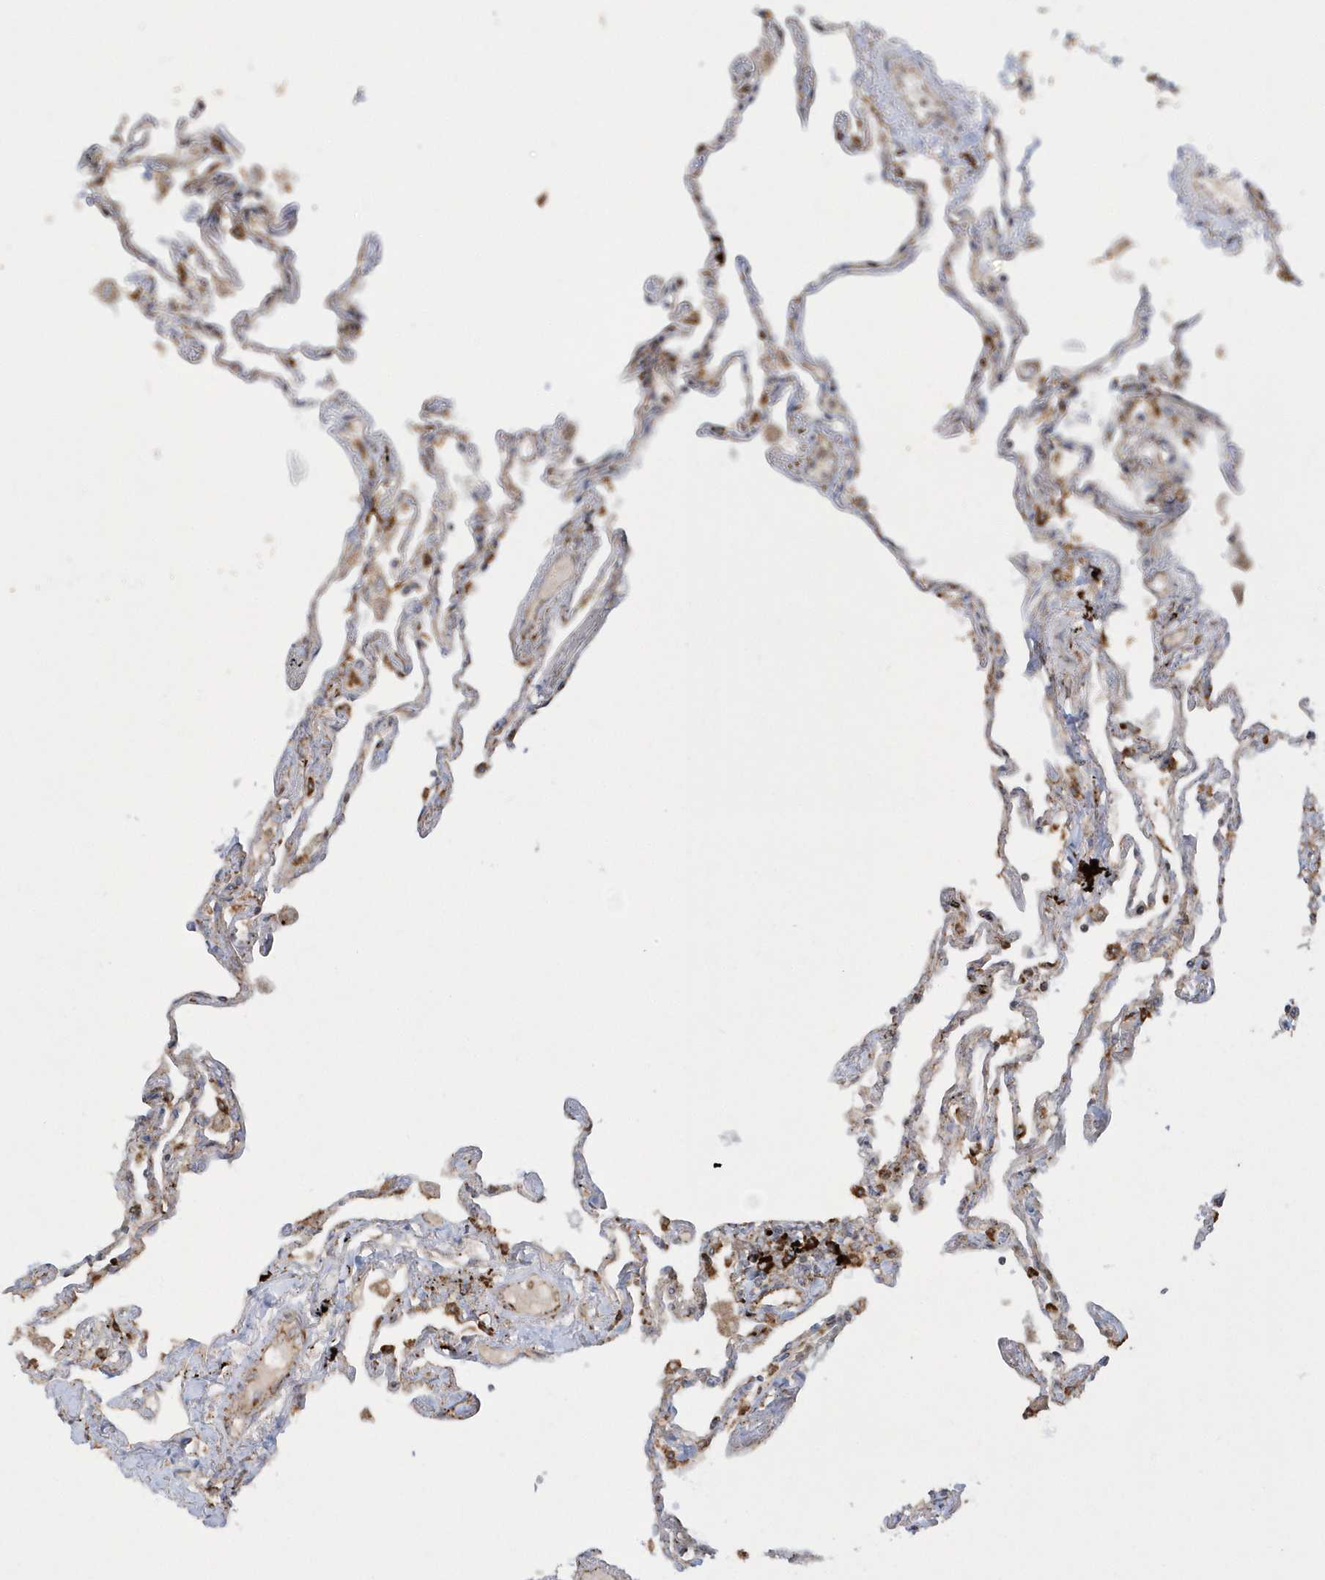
{"staining": {"intensity": "strong", "quantity": "<25%", "location": "cytoplasmic/membranous"}, "tissue": "lung", "cell_type": "Alveolar cells", "image_type": "normal", "snomed": [{"axis": "morphology", "description": "Normal tissue, NOS"}, {"axis": "topography", "description": "Lung"}], "caption": "Immunohistochemistry (IHC) micrograph of unremarkable lung: lung stained using immunohistochemistry (IHC) reveals medium levels of strong protein expression localized specifically in the cytoplasmic/membranous of alveolar cells, appearing as a cytoplasmic/membranous brown color.", "gene": "SH3BP2", "patient": {"sex": "female", "age": 67}}